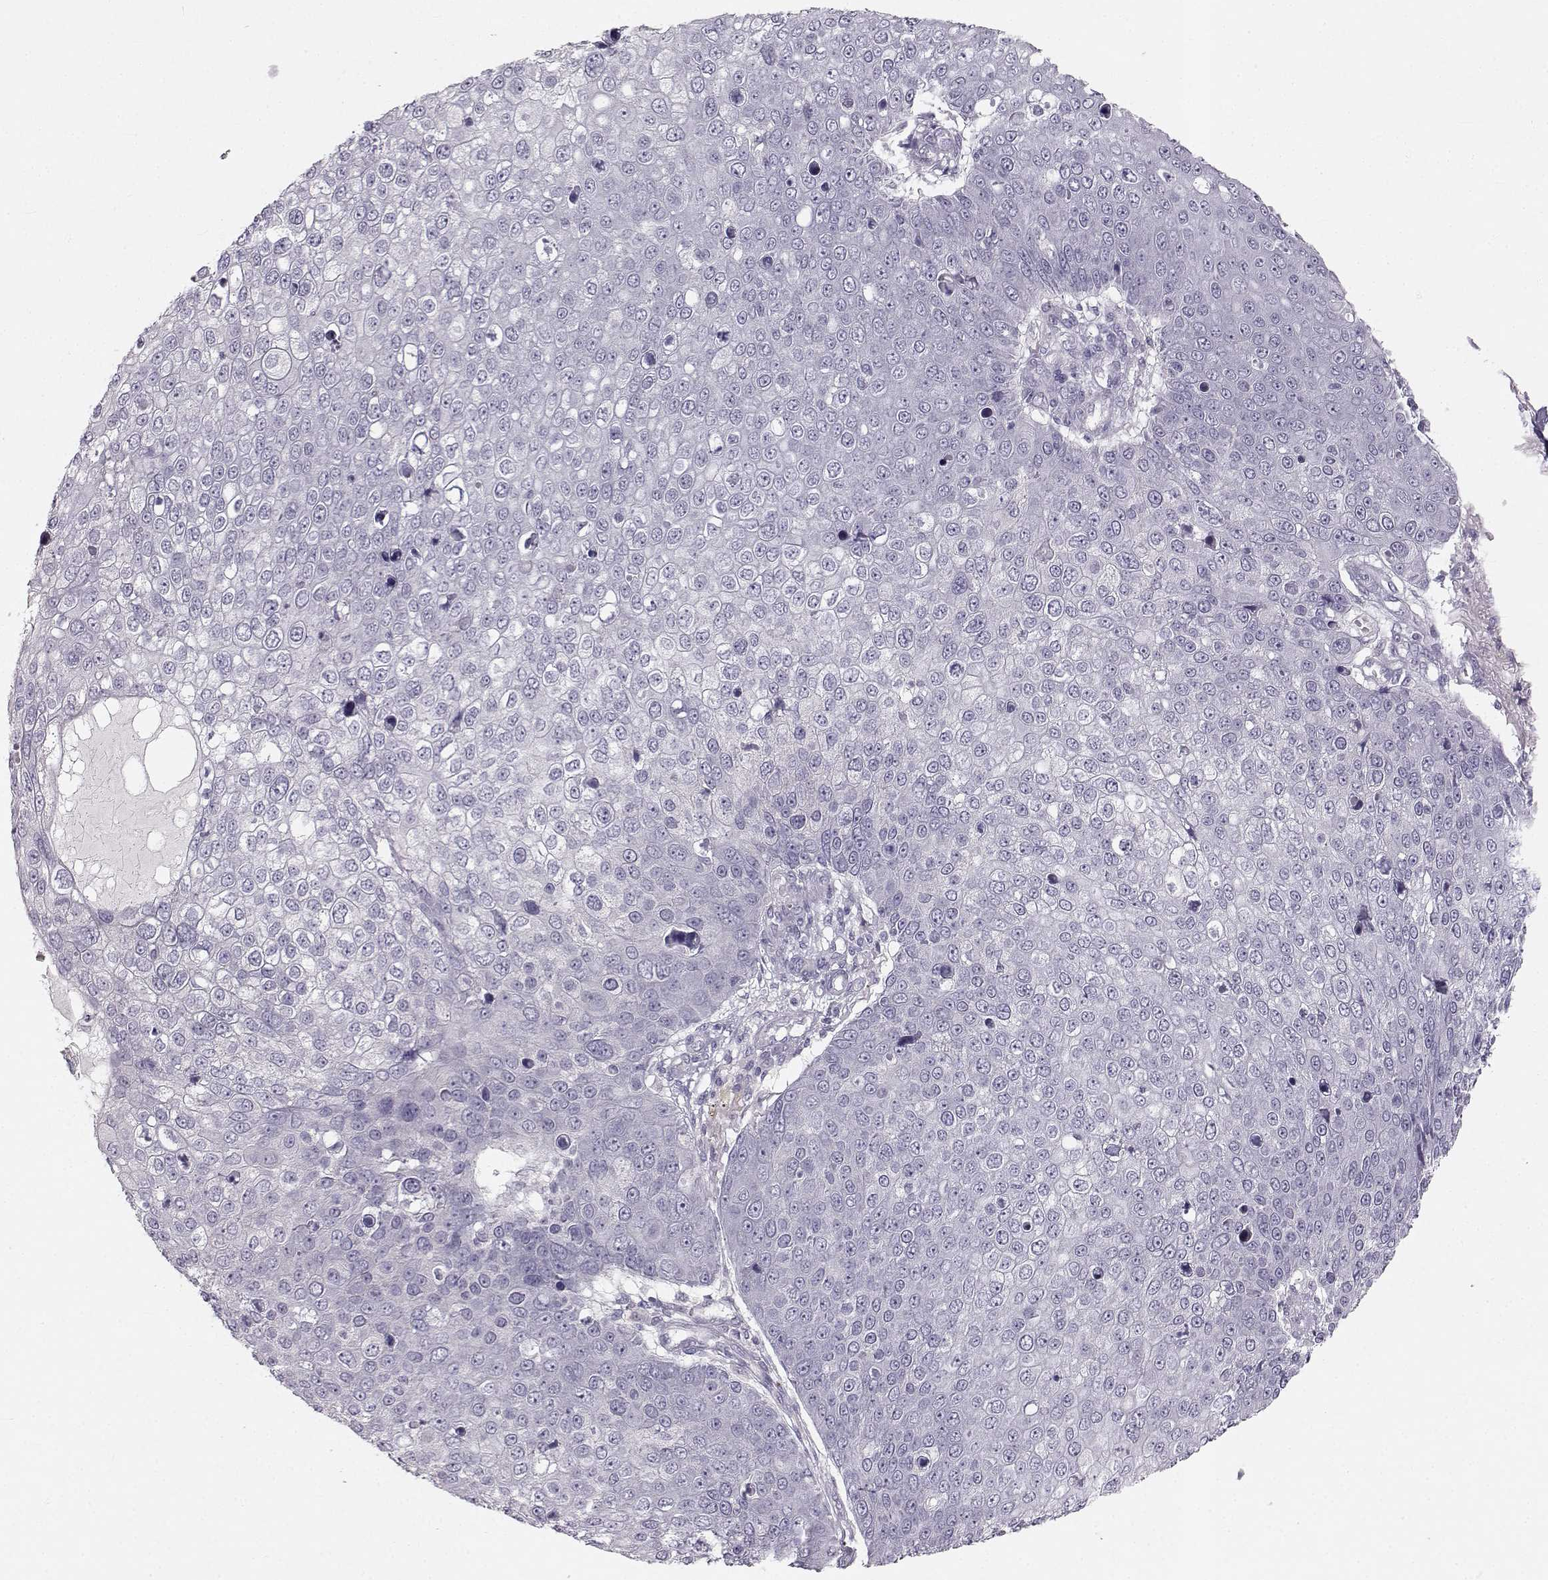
{"staining": {"intensity": "negative", "quantity": "none", "location": "none"}, "tissue": "skin cancer", "cell_type": "Tumor cells", "image_type": "cancer", "snomed": [{"axis": "morphology", "description": "Squamous cell carcinoma, NOS"}, {"axis": "topography", "description": "Skin"}], "caption": "Skin cancer (squamous cell carcinoma) stained for a protein using immunohistochemistry (IHC) demonstrates no positivity tumor cells.", "gene": "OIP5", "patient": {"sex": "male", "age": 71}}